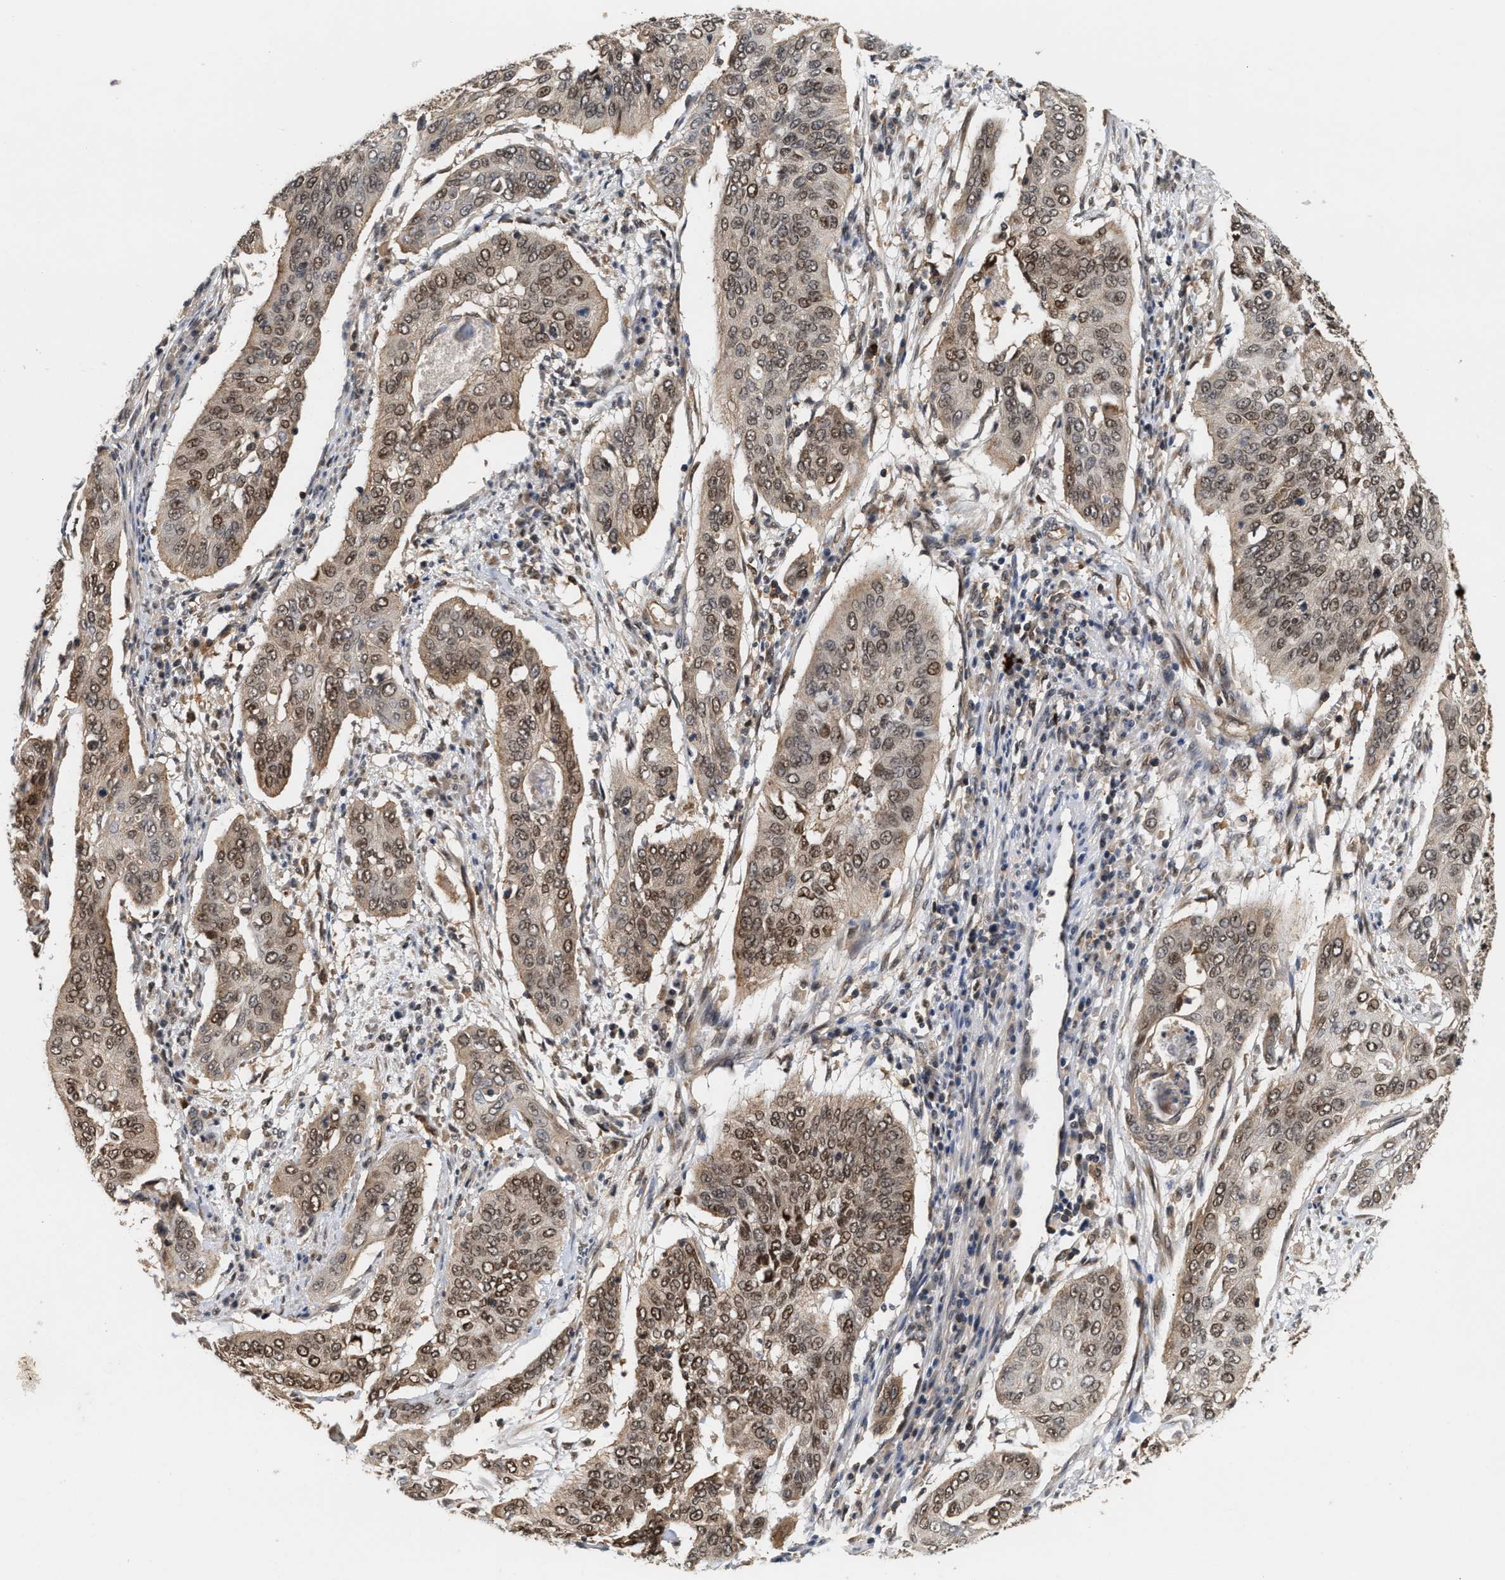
{"staining": {"intensity": "weak", "quantity": ">75%", "location": "cytoplasmic/membranous,nuclear"}, "tissue": "cervical cancer", "cell_type": "Tumor cells", "image_type": "cancer", "snomed": [{"axis": "morphology", "description": "Squamous cell carcinoma, NOS"}, {"axis": "topography", "description": "Cervix"}], "caption": "Immunohistochemistry (IHC) micrograph of cervical cancer stained for a protein (brown), which demonstrates low levels of weak cytoplasmic/membranous and nuclear staining in about >75% of tumor cells.", "gene": "ABHD5", "patient": {"sex": "female", "age": 39}}